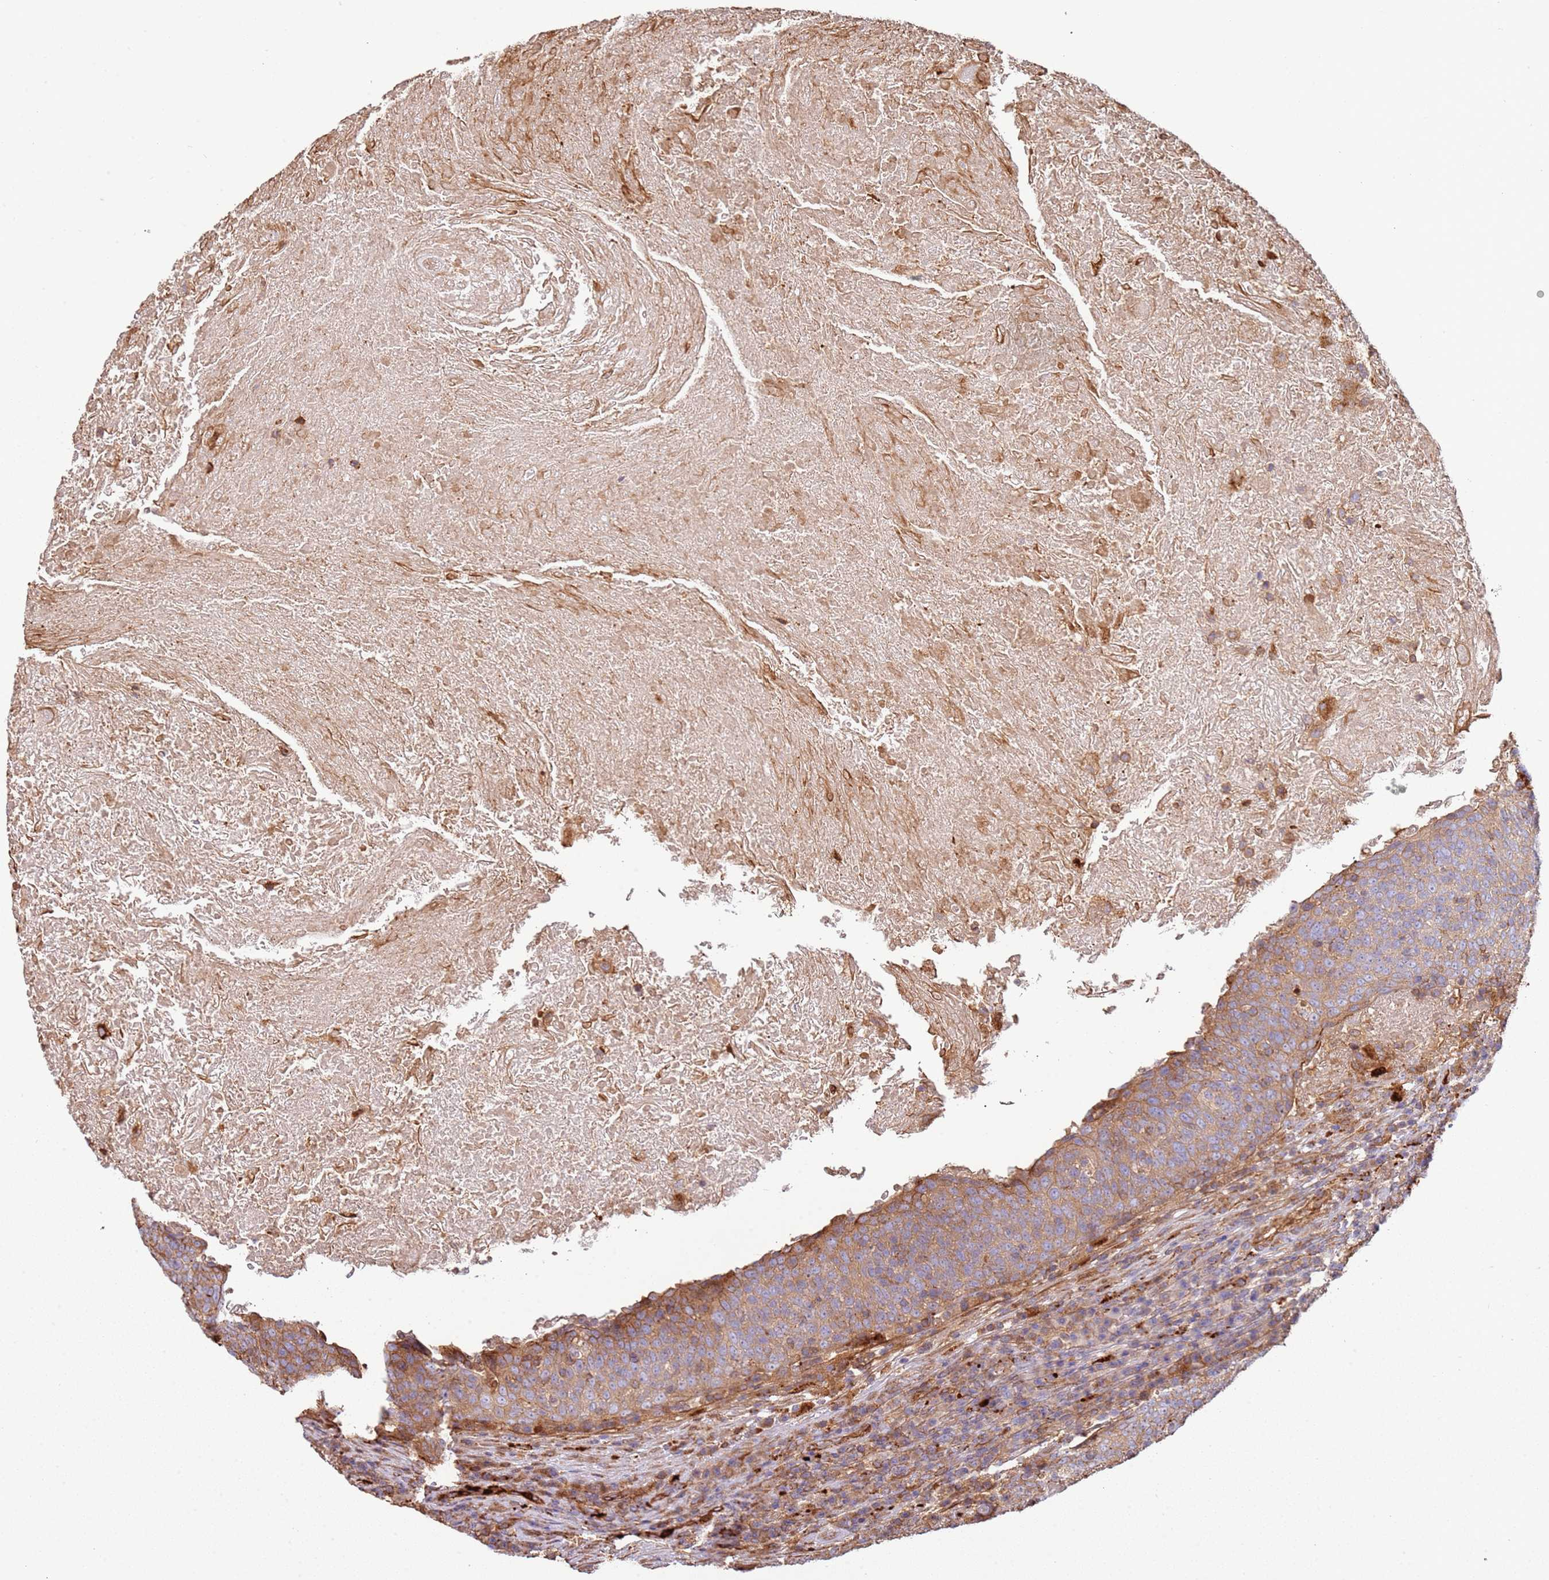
{"staining": {"intensity": "weak", "quantity": "25%-75%", "location": "cytoplasmic/membranous"}, "tissue": "head and neck cancer", "cell_type": "Tumor cells", "image_type": "cancer", "snomed": [{"axis": "morphology", "description": "Squamous cell carcinoma, NOS"}, {"axis": "morphology", "description": "Squamous cell carcinoma, metastatic, NOS"}, {"axis": "topography", "description": "Lymph node"}, {"axis": "topography", "description": "Head-Neck"}], "caption": "Weak cytoplasmic/membranous expression is identified in about 25%-75% of tumor cells in metastatic squamous cell carcinoma (head and neck).", "gene": "NDUFAF4", "patient": {"sex": "male", "age": 62}}